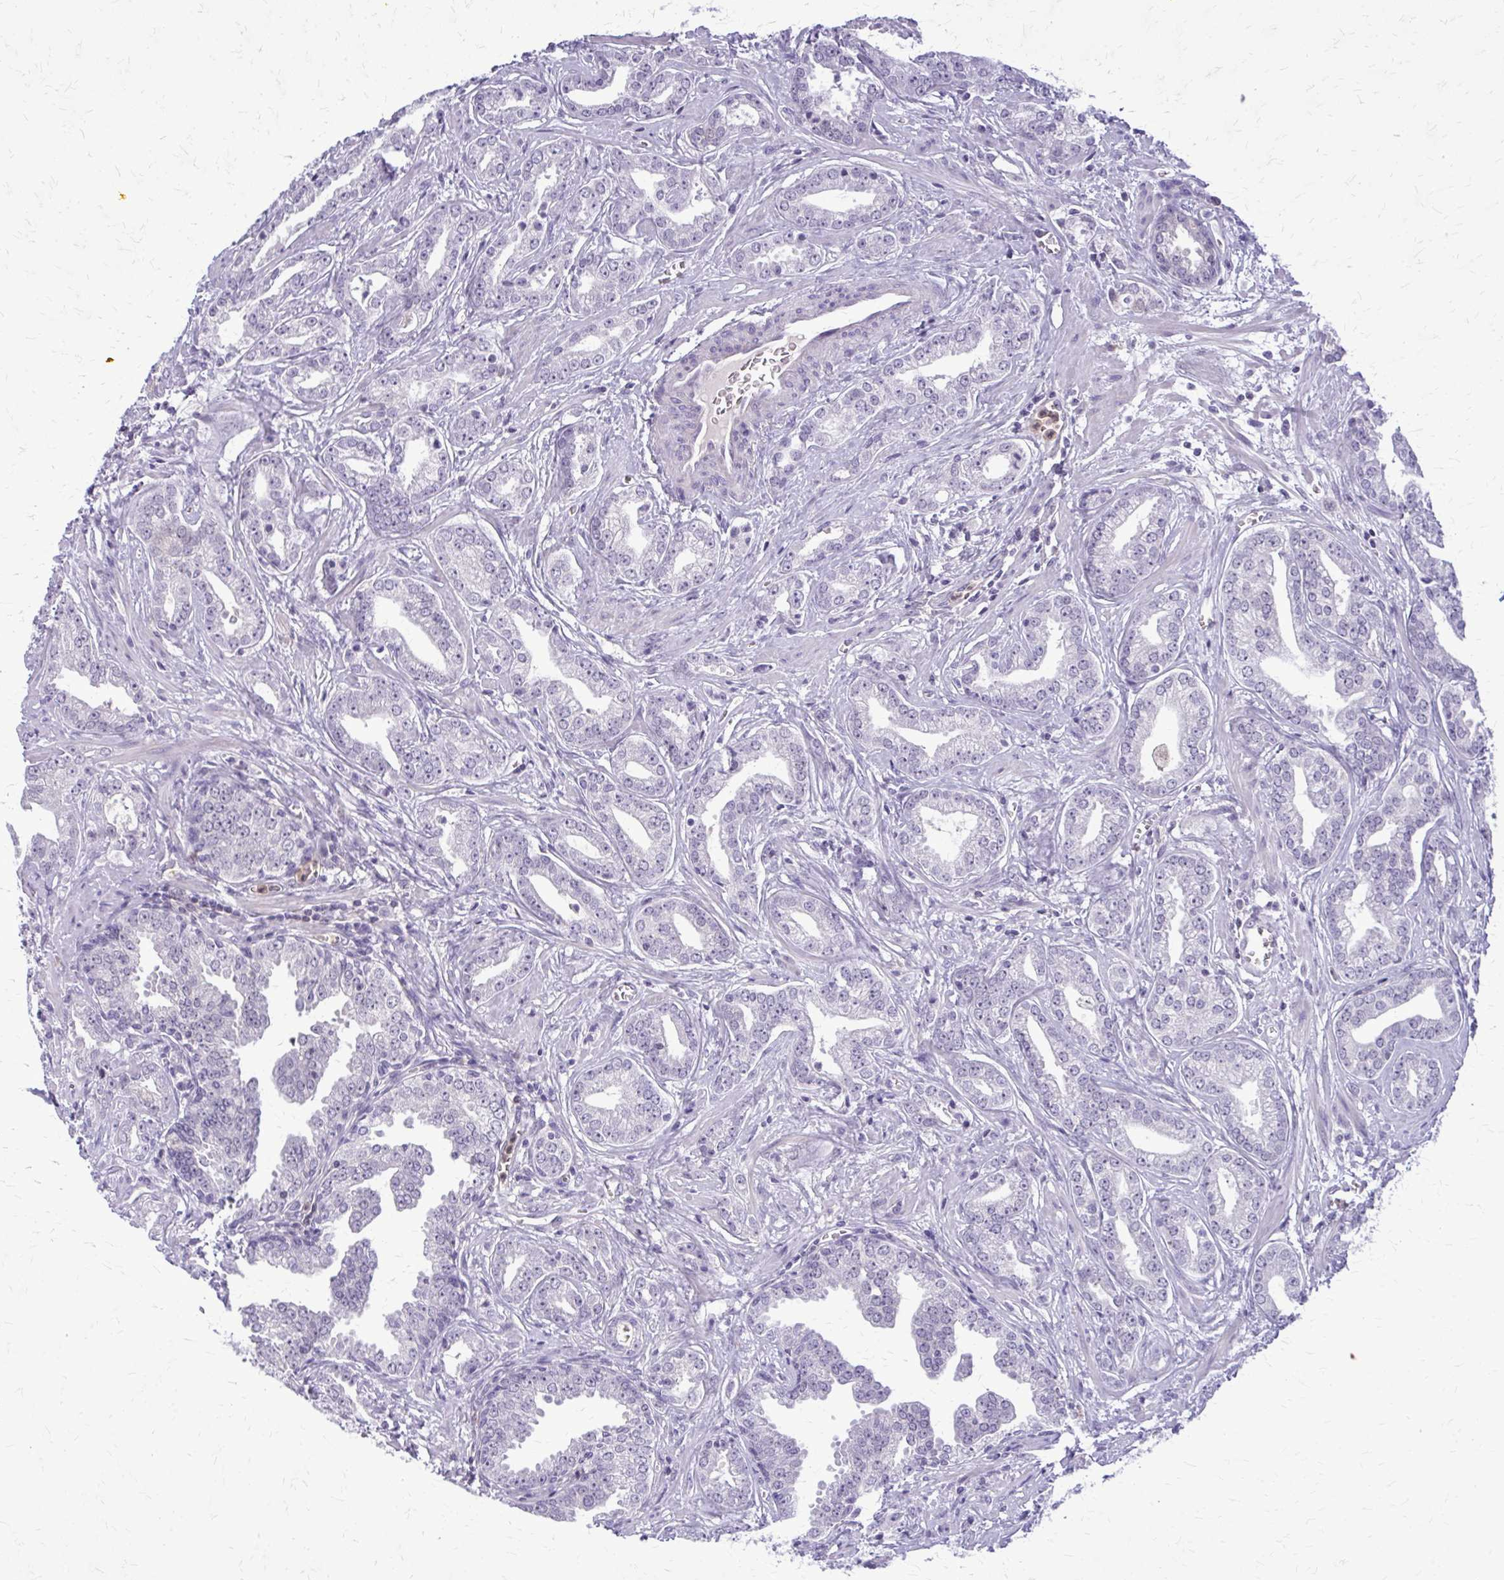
{"staining": {"intensity": "negative", "quantity": "none", "location": "none"}, "tissue": "prostate cancer", "cell_type": "Tumor cells", "image_type": "cancer", "snomed": [{"axis": "morphology", "description": "Adenocarcinoma, Medium grade"}, {"axis": "topography", "description": "Prostate"}], "caption": "This photomicrograph is of prostate medium-grade adenocarcinoma stained with immunohistochemistry to label a protein in brown with the nuclei are counter-stained blue. There is no staining in tumor cells.", "gene": "GLRX", "patient": {"sex": "male", "age": 57}}